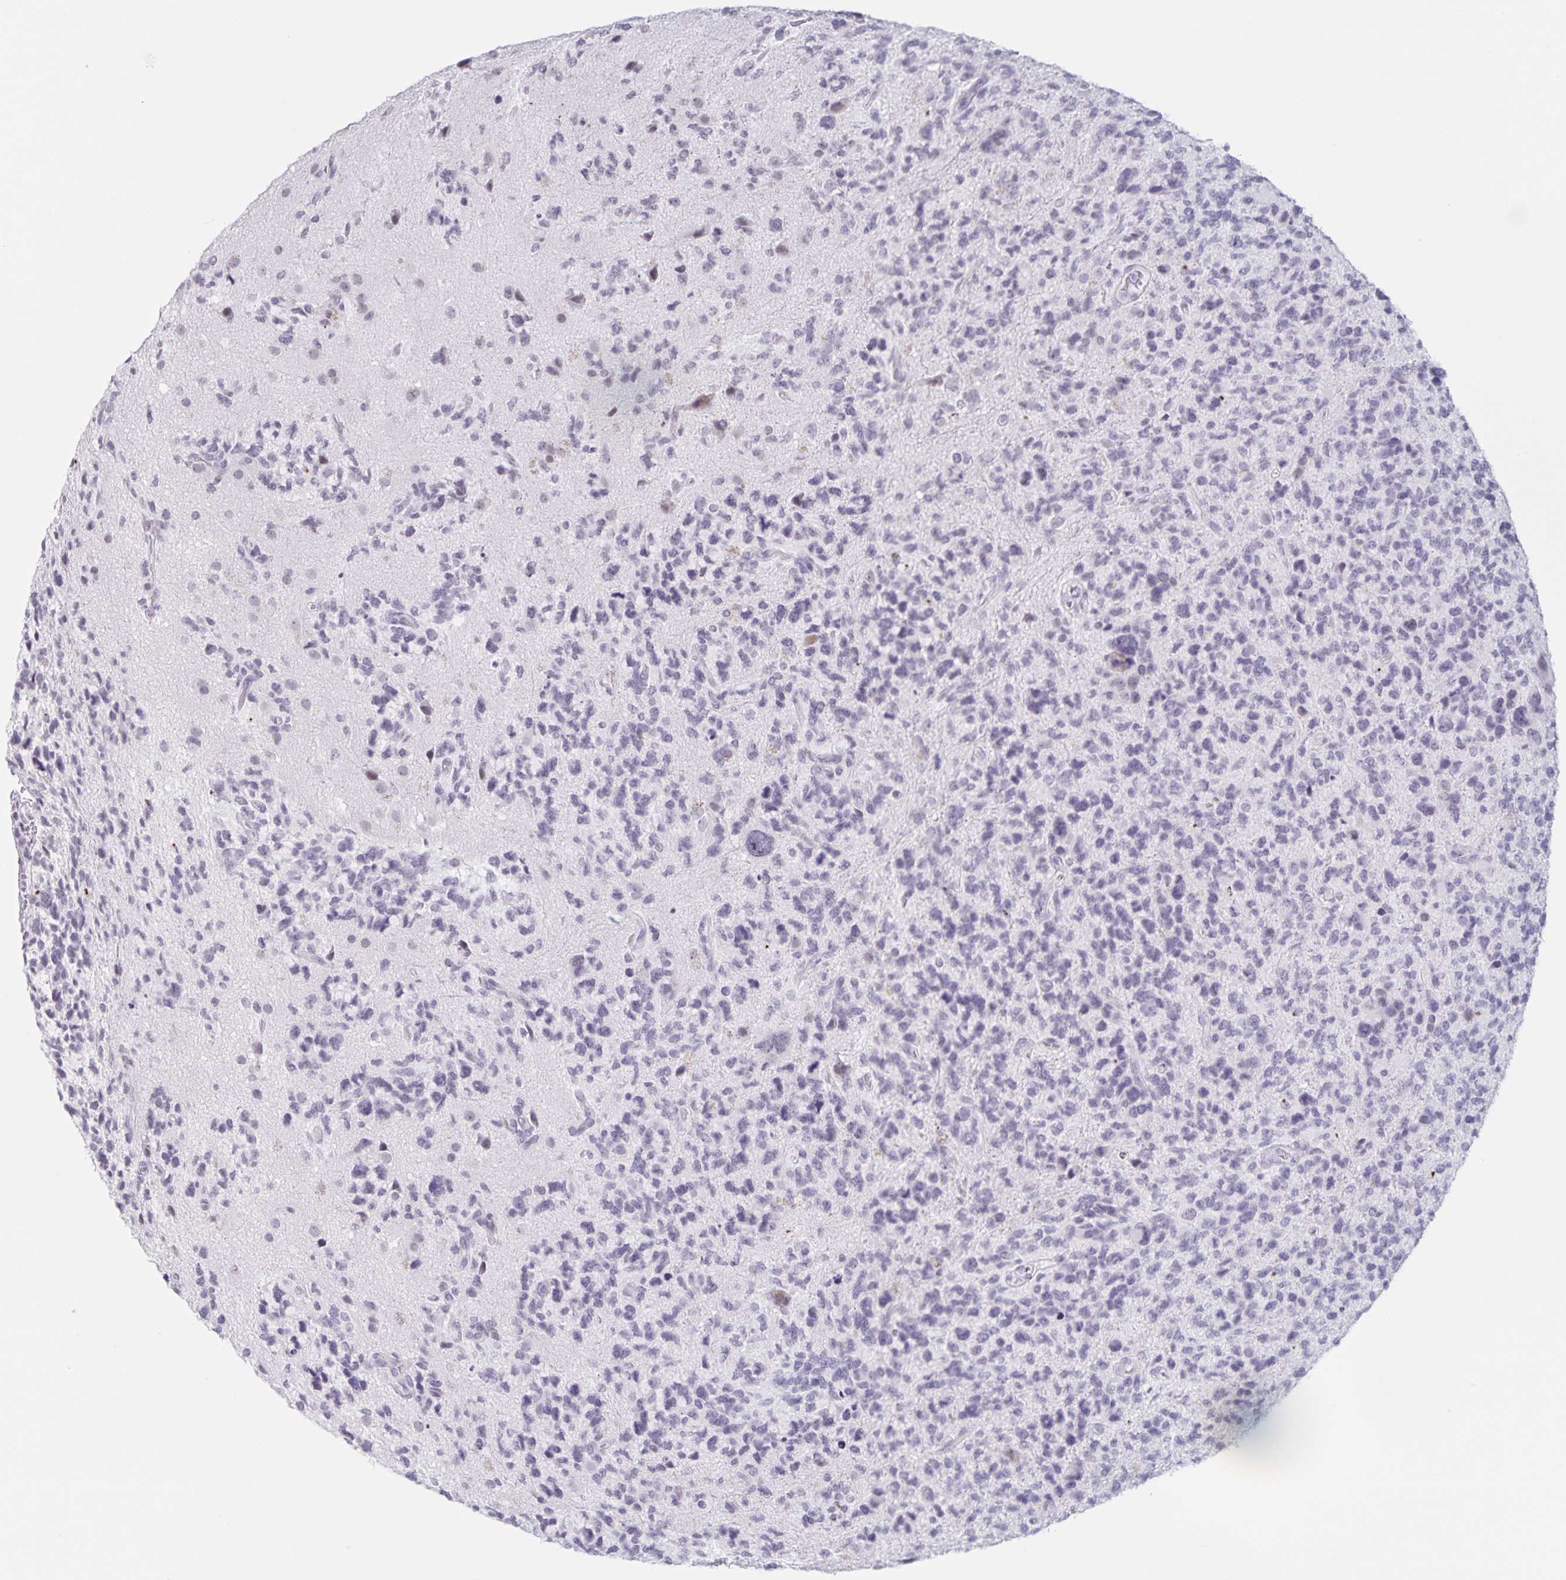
{"staining": {"intensity": "negative", "quantity": "none", "location": "none"}, "tissue": "glioma", "cell_type": "Tumor cells", "image_type": "cancer", "snomed": [{"axis": "morphology", "description": "Glioma, malignant, High grade"}, {"axis": "topography", "description": "Brain"}], "caption": "Malignant glioma (high-grade) was stained to show a protein in brown. There is no significant positivity in tumor cells. (DAB immunohistochemistry visualized using brightfield microscopy, high magnification).", "gene": "LCE6A", "patient": {"sex": "female", "age": 71}}